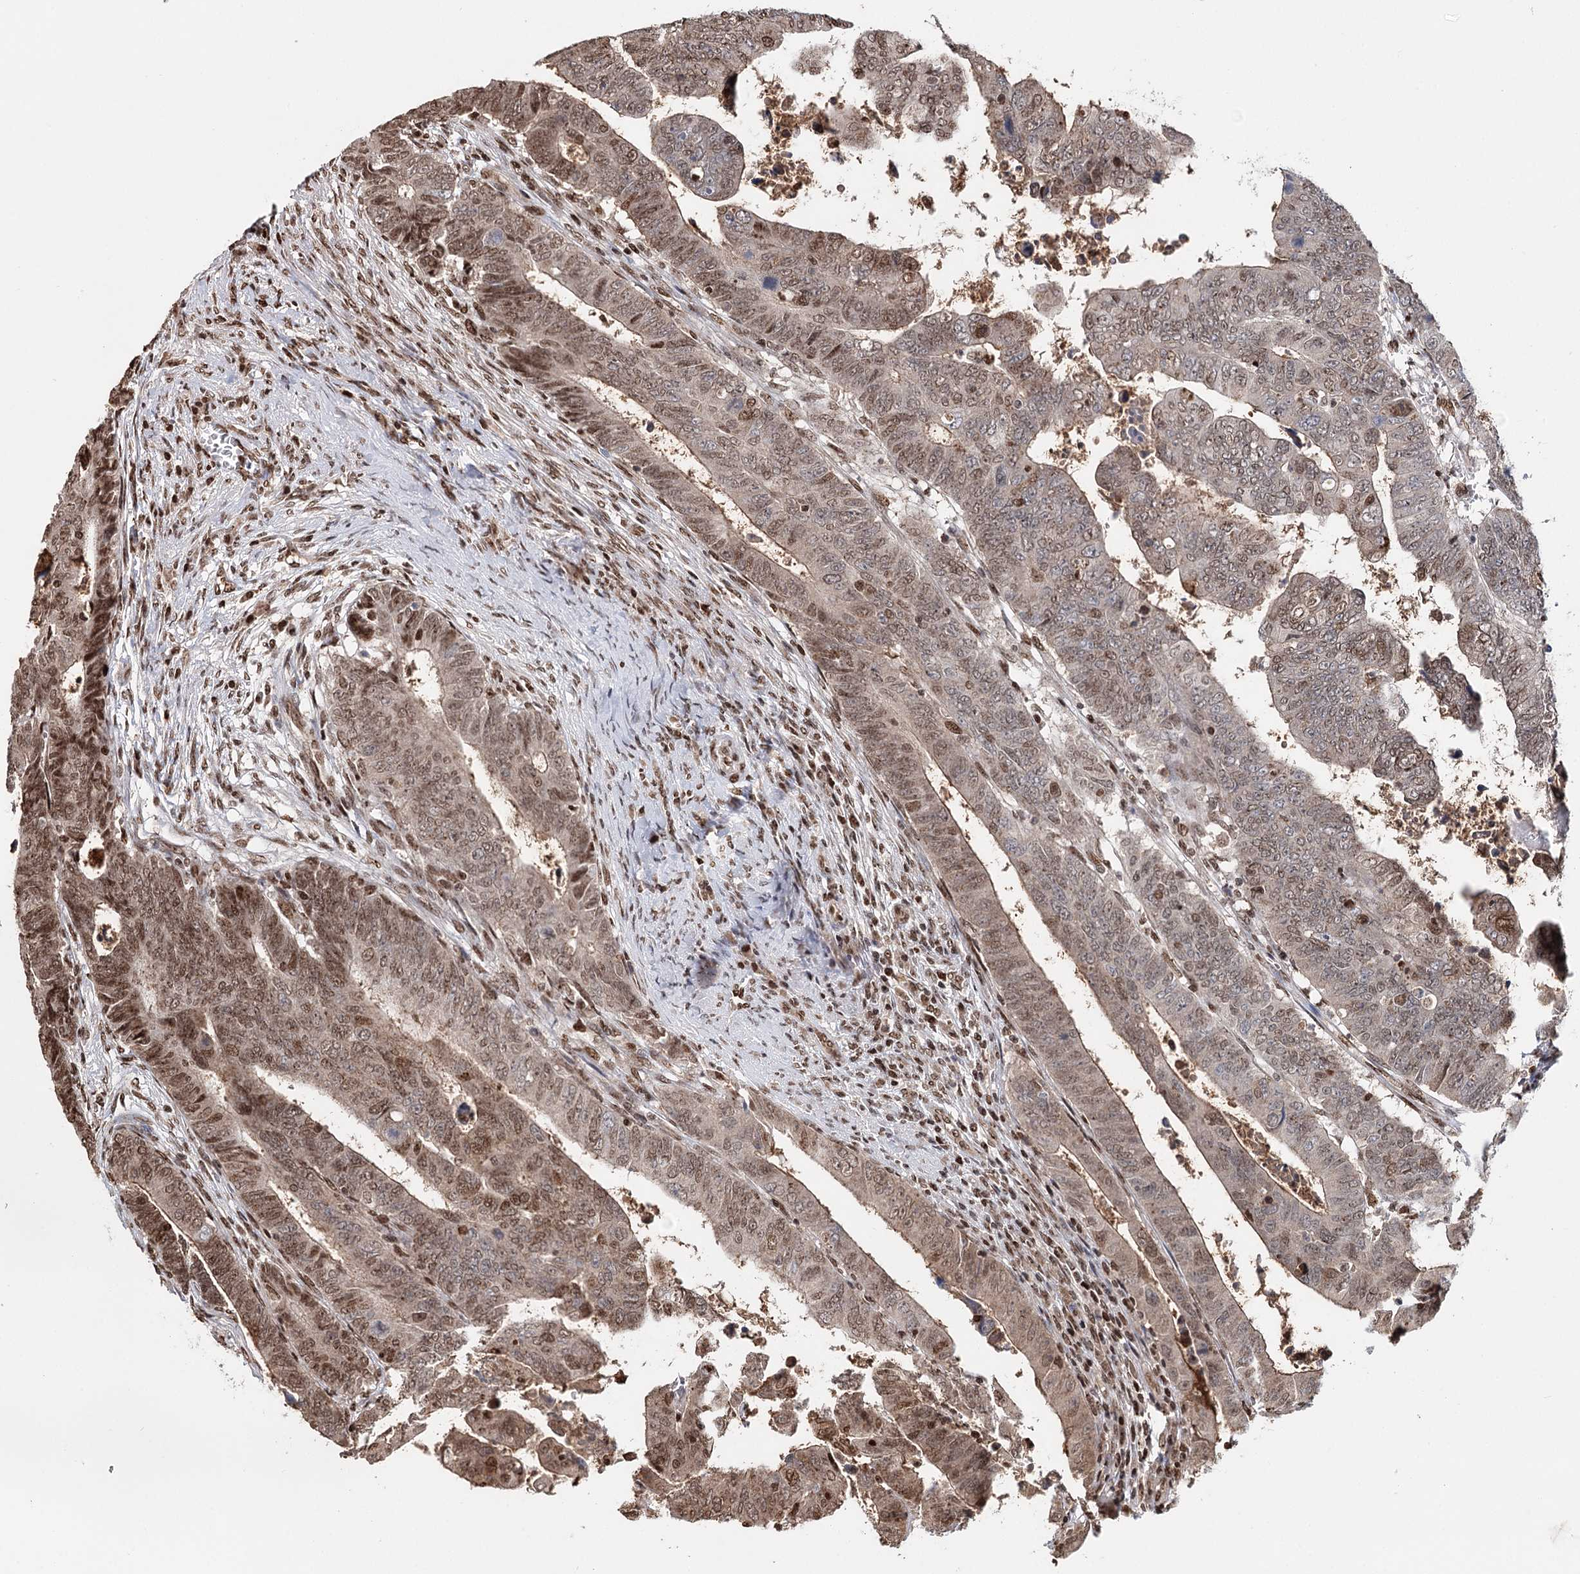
{"staining": {"intensity": "moderate", "quantity": ">75%", "location": "cytoplasmic/membranous,nuclear"}, "tissue": "colorectal cancer", "cell_type": "Tumor cells", "image_type": "cancer", "snomed": [{"axis": "morphology", "description": "Normal tissue, NOS"}, {"axis": "morphology", "description": "Adenocarcinoma, NOS"}, {"axis": "topography", "description": "Rectum"}], "caption": "Protein staining reveals moderate cytoplasmic/membranous and nuclear staining in about >75% of tumor cells in colorectal cancer (adenocarcinoma).", "gene": "RPS27A", "patient": {"sex": "female", "age": 65}}